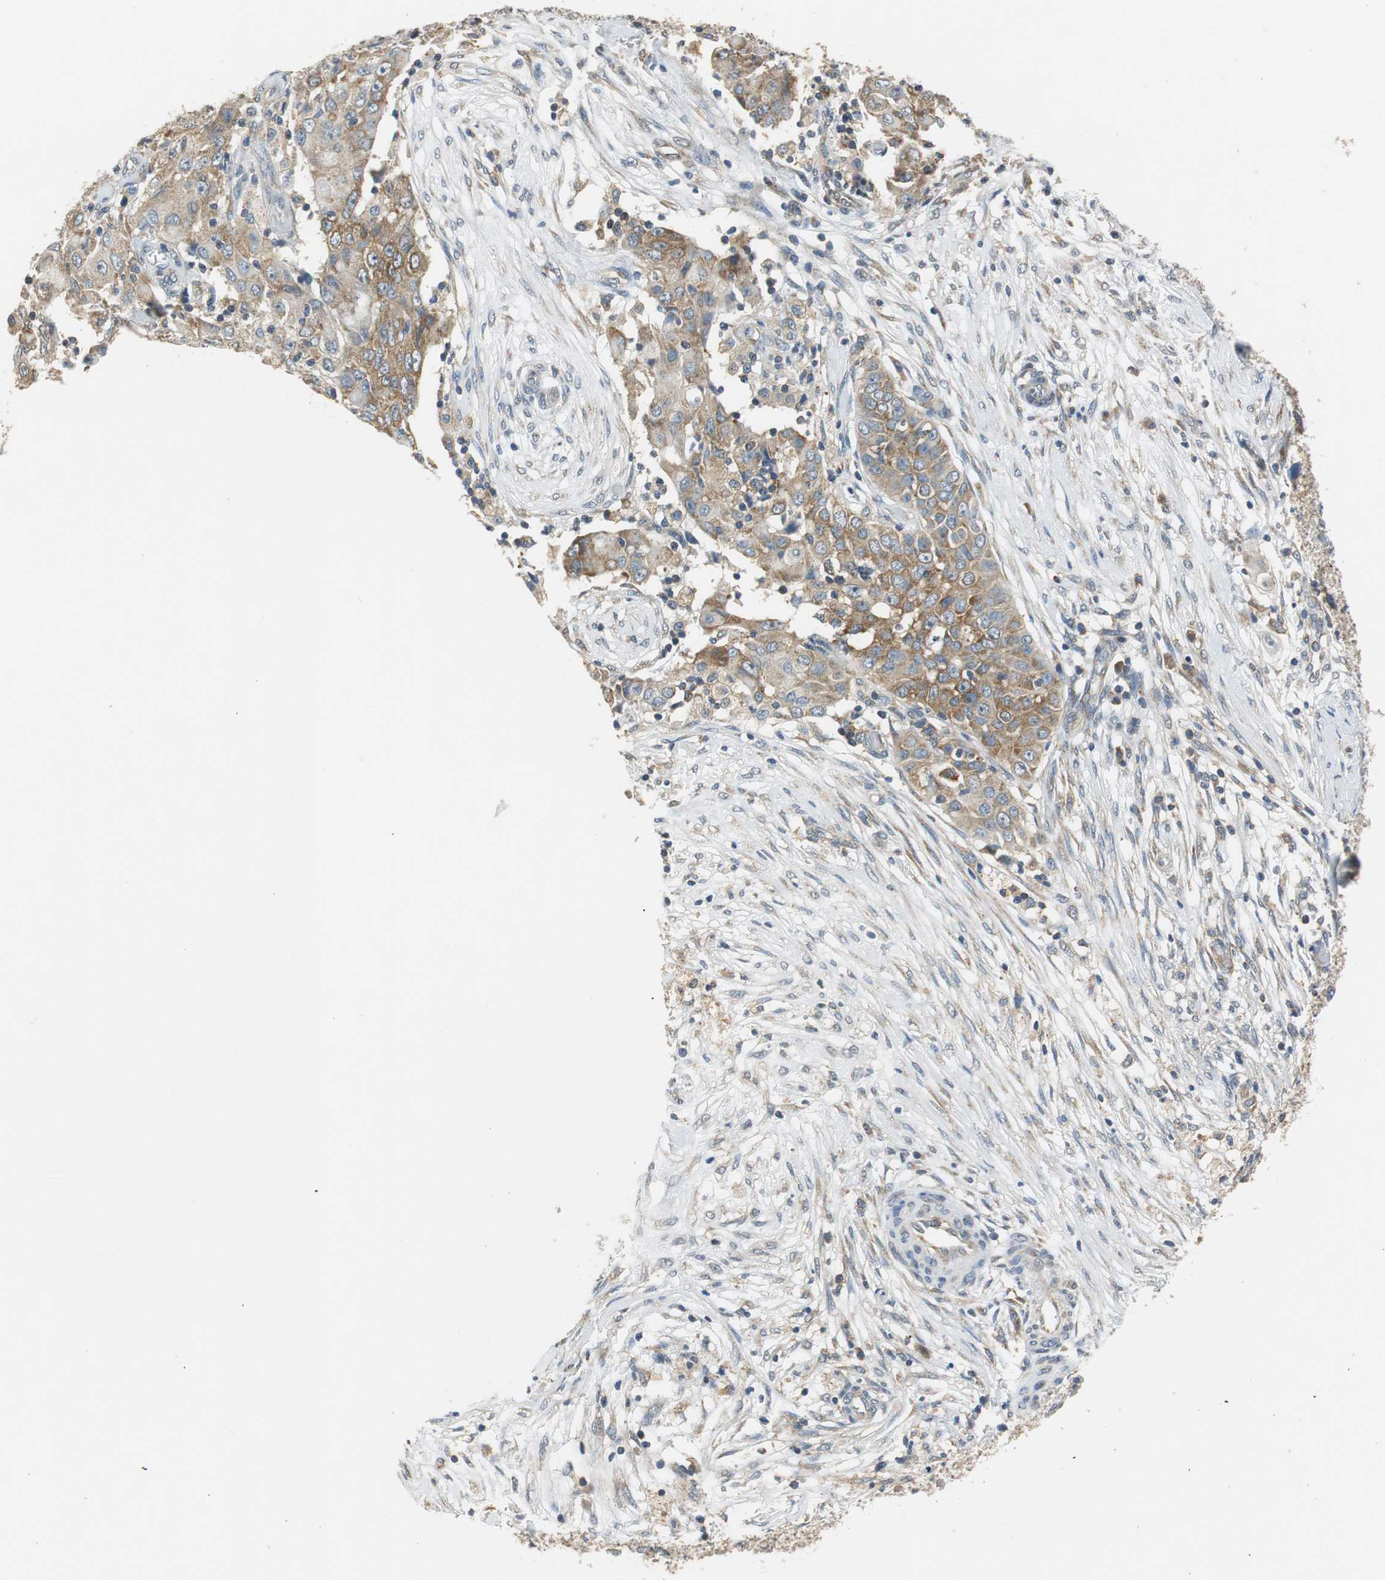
{"staining": {"intensity": "moderate", "quantity": ">75%", "location": "cytoplasmic/membranous"}, "tissue": "ovarian cancer", "cell_type": "Tumor cells", "image_type": "cancer", "snomed": [{"axis": "morphology", "description": "Carcinoma, endometroid"}, {"axis": "topography", "description": "Ovary"}], "caption": "Protein expression analysis of endometroid carcinoma (ovarian) displays moderate cytoplasmic/membranous positivity in approximately >75% of tumor cells. Using DAB (3,3'-diaminobenzidine) (brown) and hematoxylin (blue) stains, captured at high magnification using brightfield microscopy.", "gene": "CNOT3", "patient": {"sex": "female", "age": 42}}